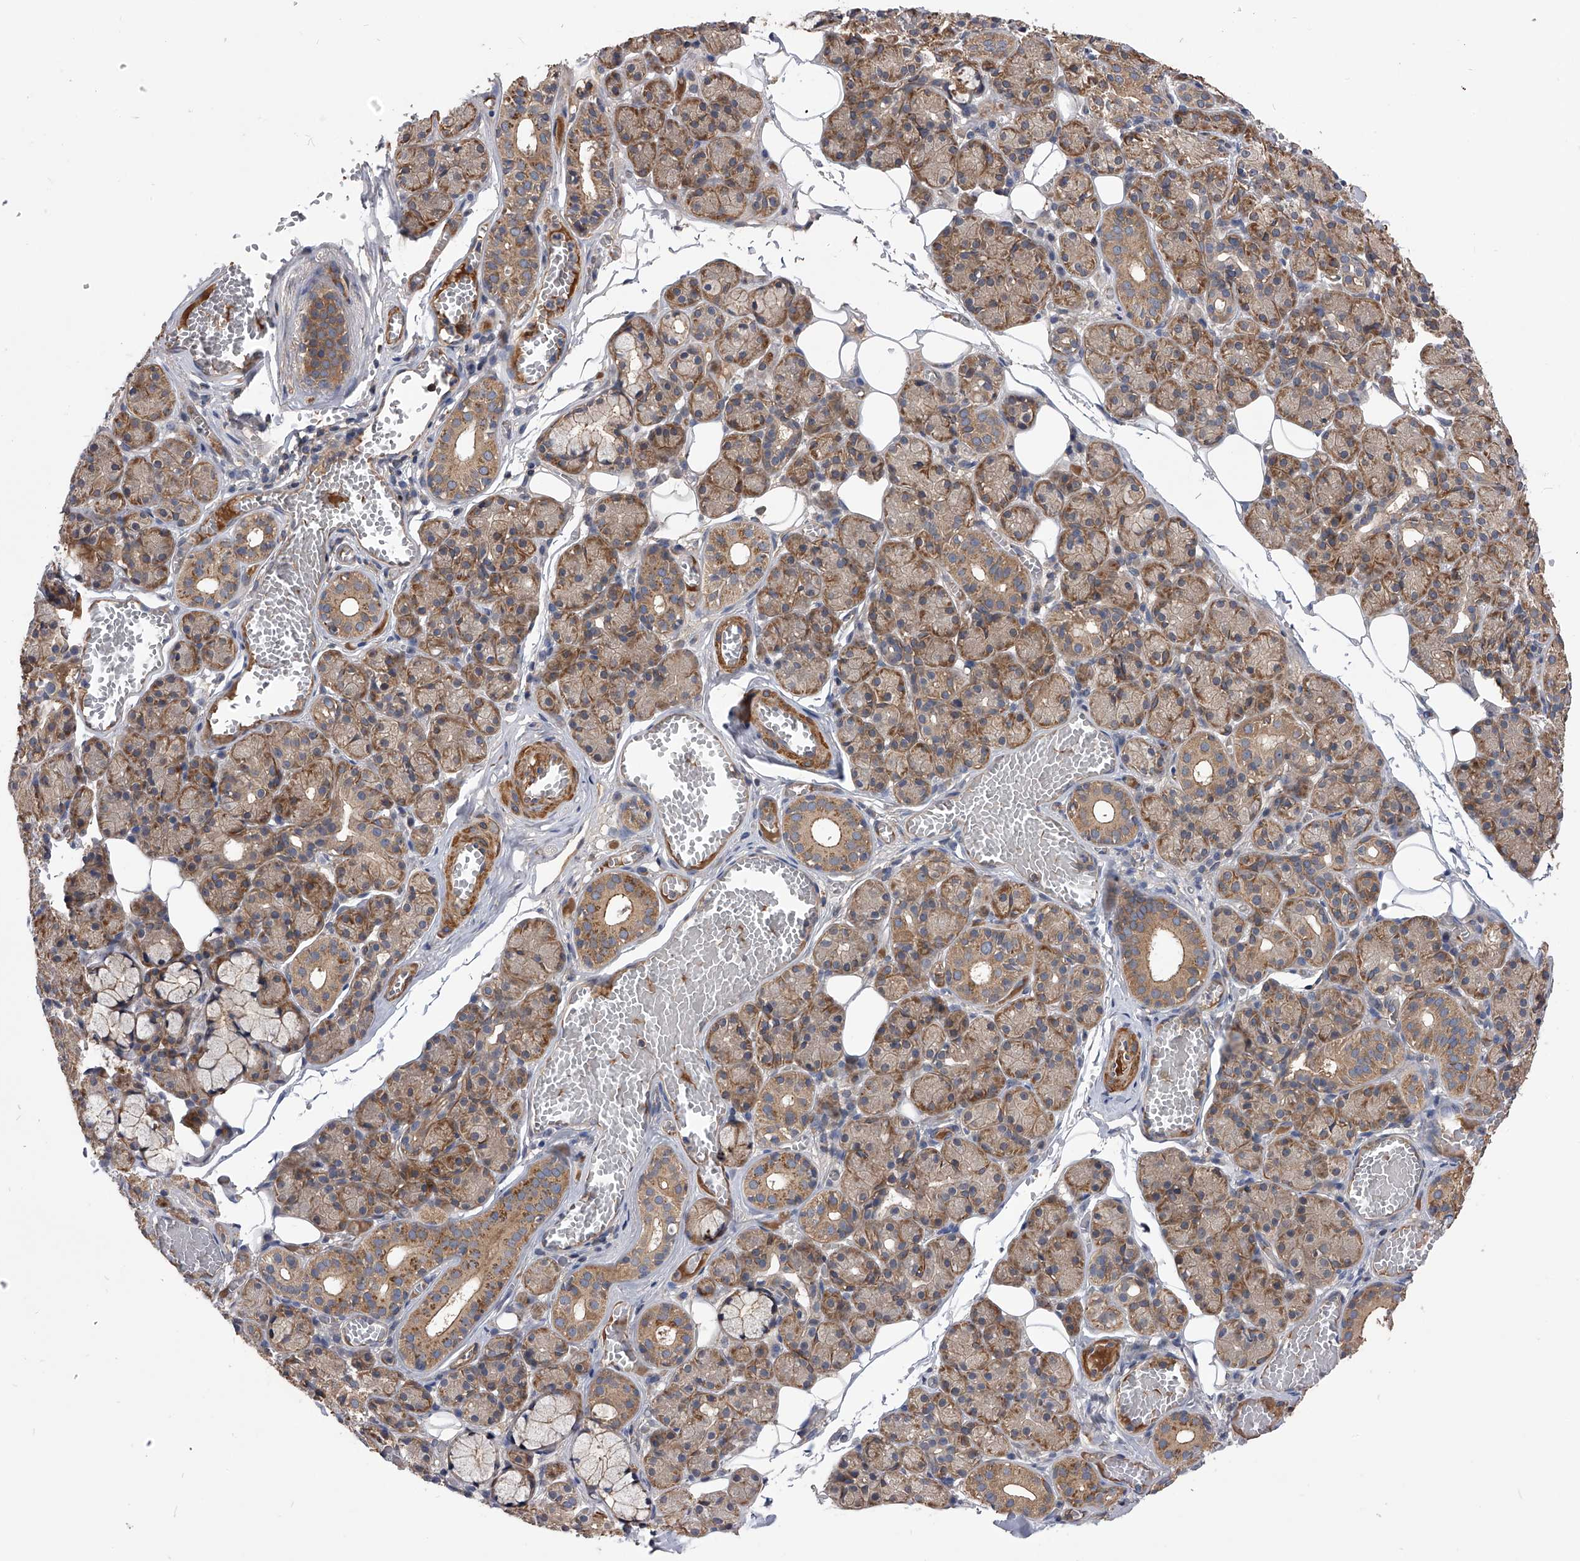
{"staining": {"intensity": "moderate", "quantity": ">75%", "location": "cytoplasmic/membranous"}, "tissue": "salivary gland", "cell_type": "Glandular cells", "image_type": "normal", "snomed": [{"axis": "morphology", "description": "Normal tissue, NOS"}, {"axis": "topography", "description": "Salivary gland"}], "caption": "Salivary gland stained with a brown dye demonstrates moderate cytoplasmic/membranous positive staining in about >75% of glandular cells.", "gene": "CUL7", "patient": {"sex": "male", "age": 63}}